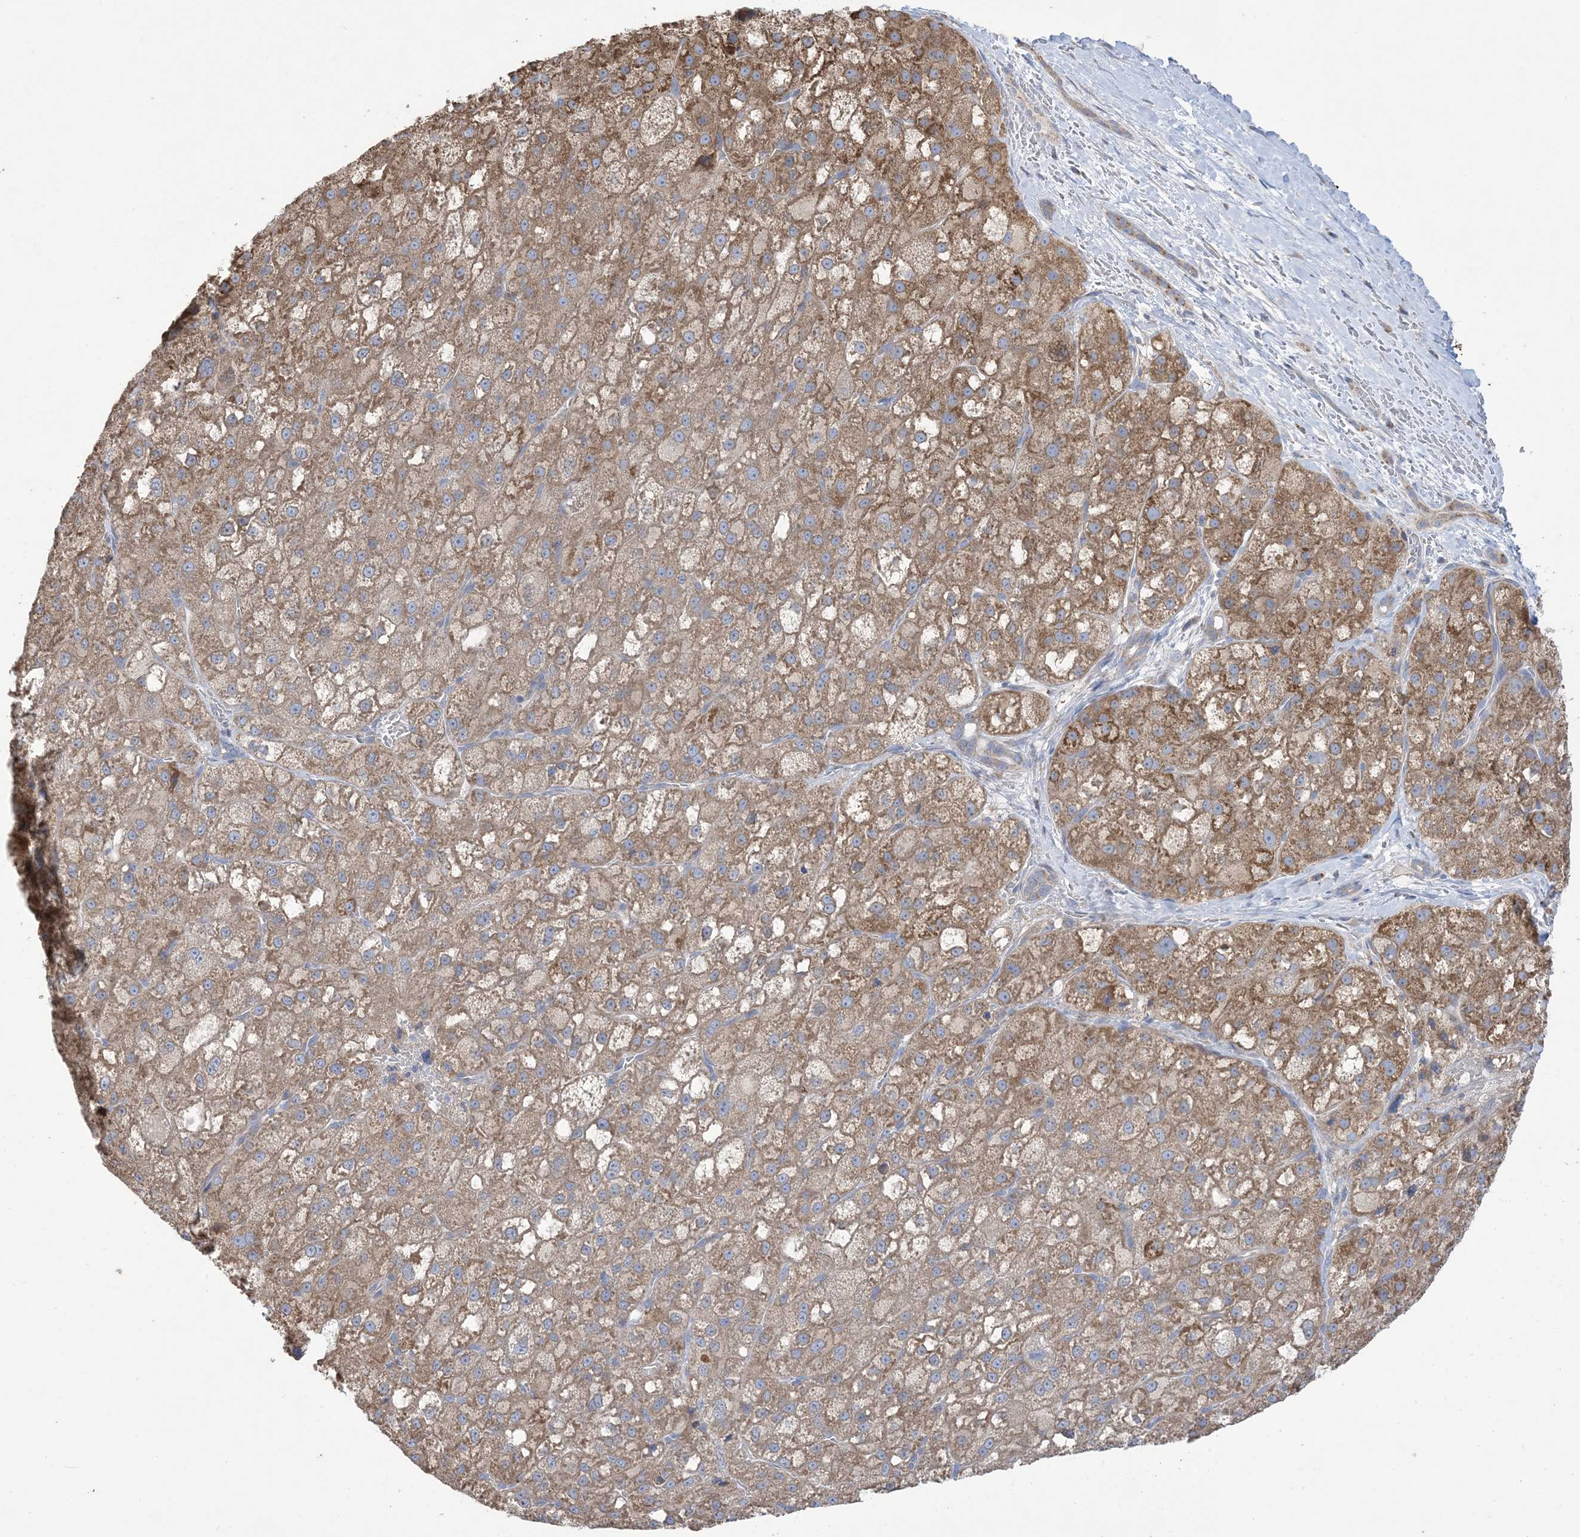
{"staining": {"intensity": "moderate", "quantity": ">75%", "location": "cytoplasmic/membranous"}, "tissue": "liver cancer", "cell_type": "Tumor cells", "image_type": "cancer", "snomed": [{"axis": "morphology", "description": "Carcinoma, Hepatocellular, NOS"}, {"axis": "topography", "description": "Liver"}], "caption": "The photomicrograph reveals immunohistochemical staining of liver cancer (hepatocellular carcinoma). There is moderate cytoplasmic/membranous expression is seen in approximately >75% of tumor cells. The staining was performed using DAB, with brown indicating positive protein expression. Nuclei are stained blue with hematoxylin.", "gene": "CLEC16A", "patient": {"sex": "male", "age": 57}}